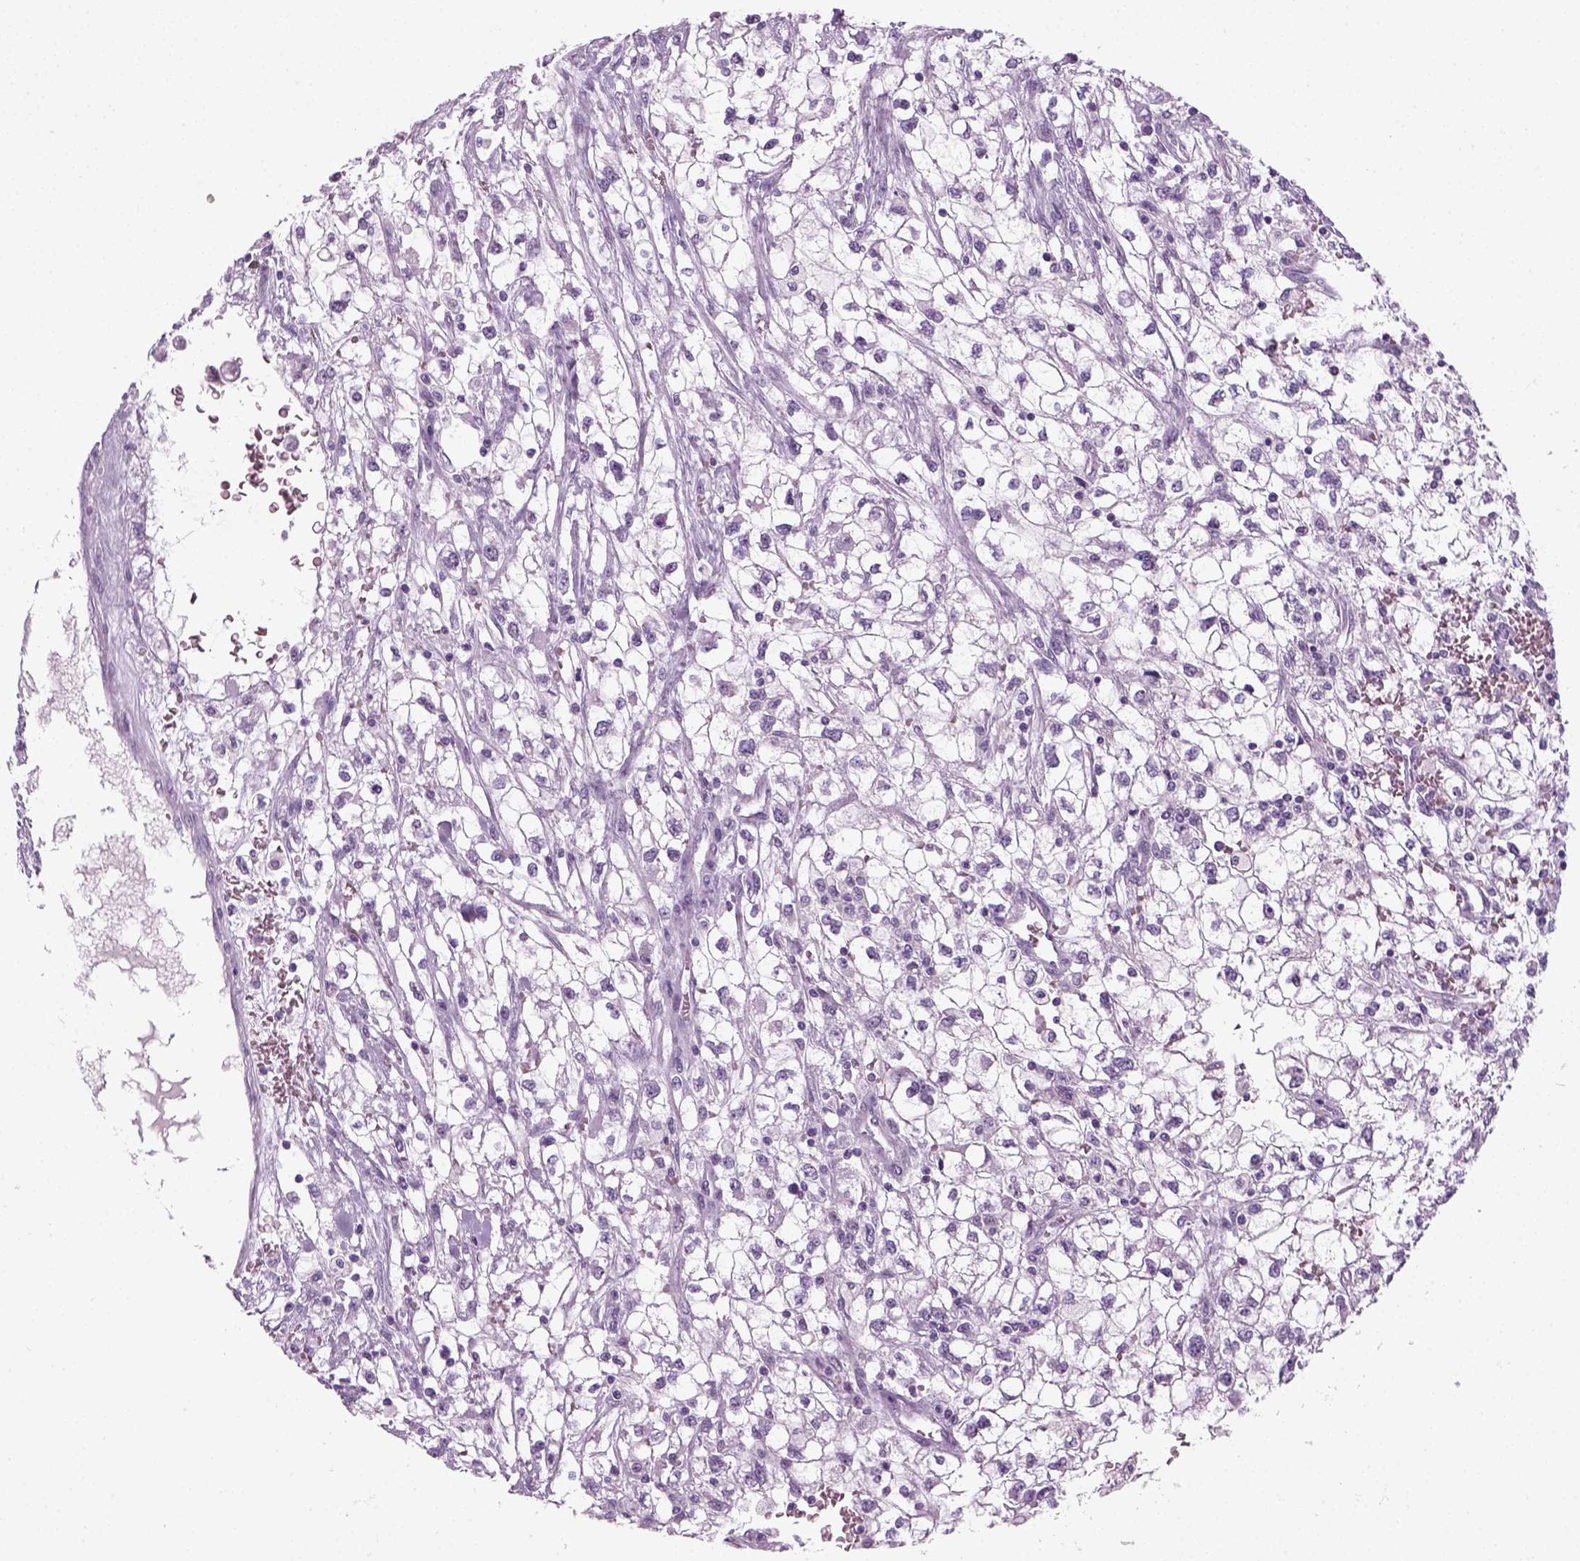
{"staining": {"intensity": "negative", "quantity": "none", "location": "none"}, "tissue": "renal cancer", "cell_type": "Tumor cells", "image_type": "cancer", "snomed": [{"axis": "morphology", "description": "Adenocarcinoma, NOS"}, {"axis": "topography", "description": "Kidney"}], "caption": "The histopathology image shows no significant staining in tumor cells of renal cancer. (DAB immunohistochemistry, high magnification).", "gene": "ZNF865", "patient": {"sex": "male", "age": 59}}